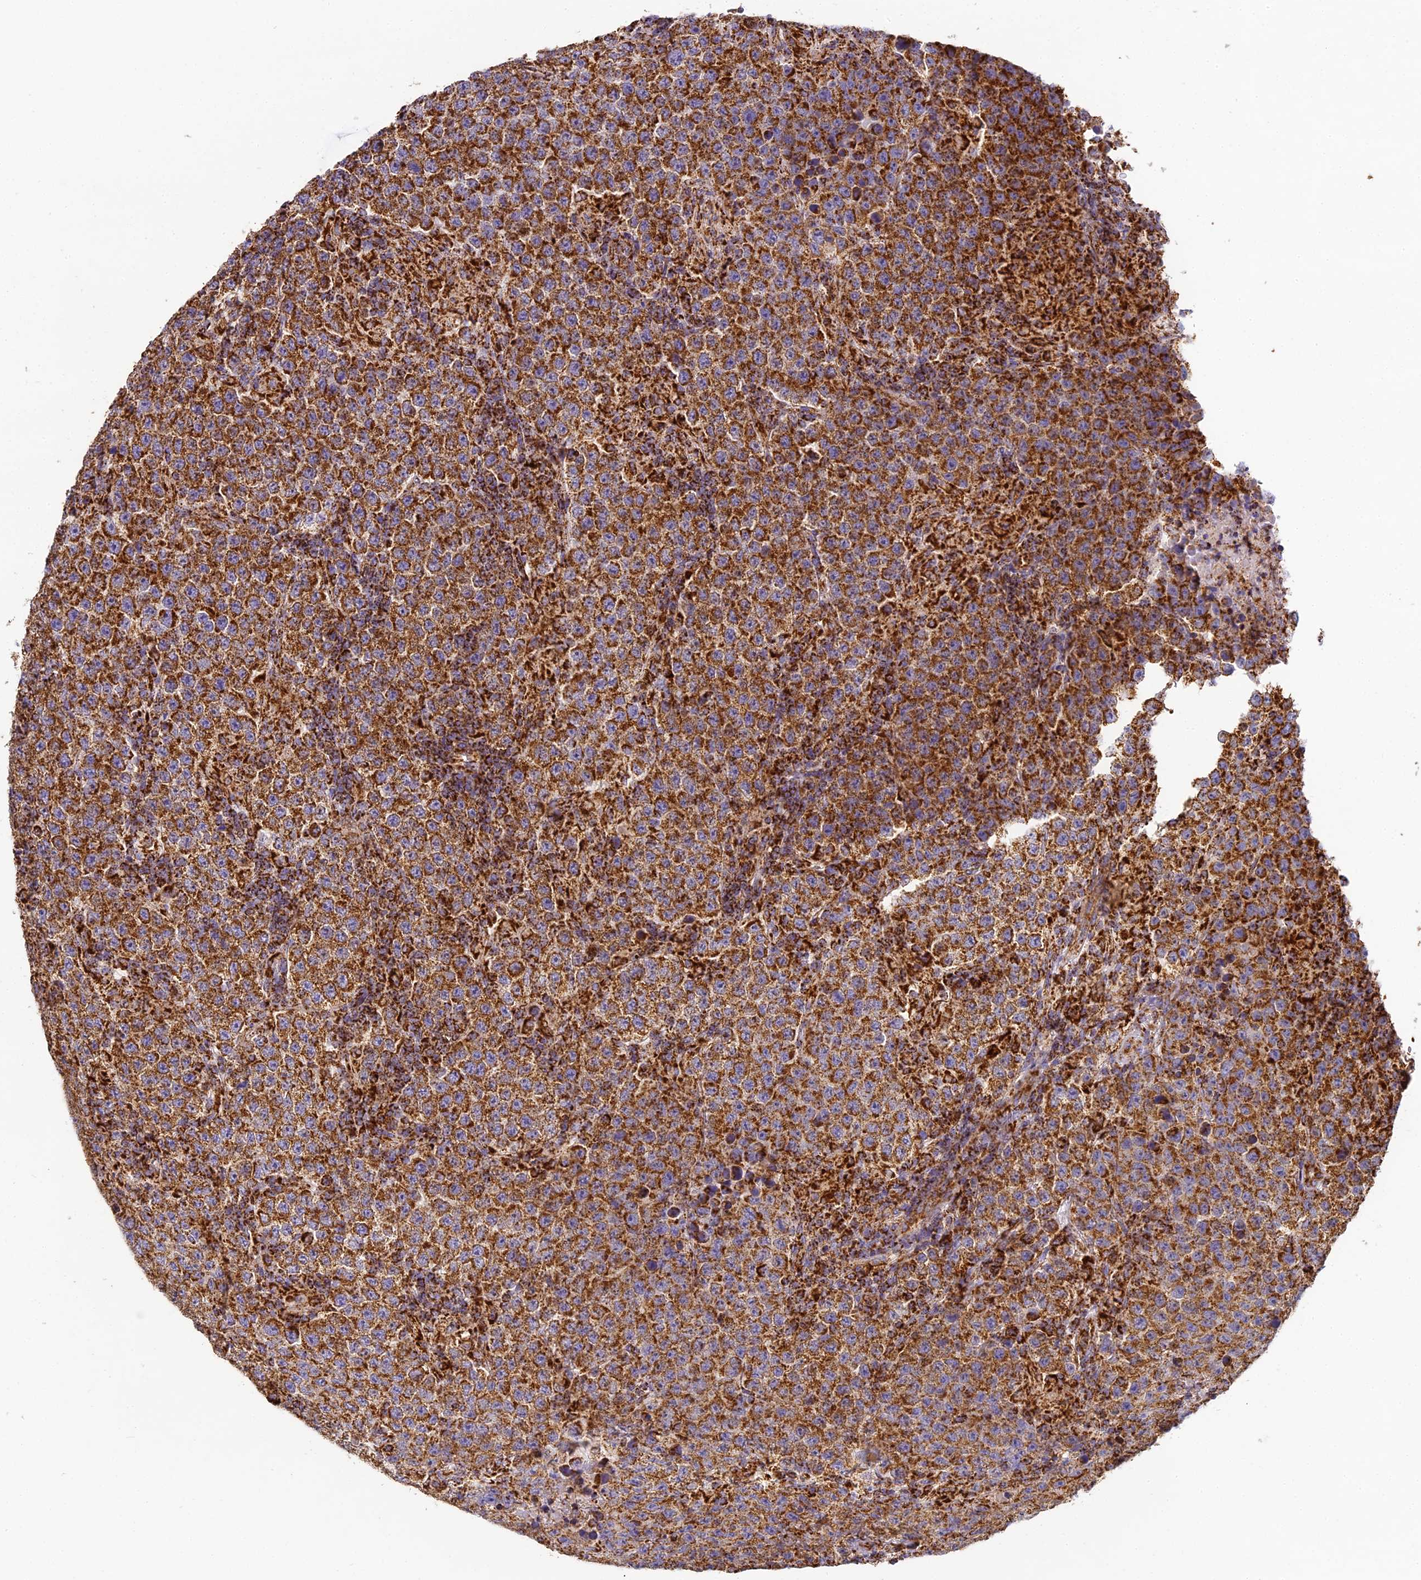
{"staining": {"intensity": "strong", "quantity": ">75%", "location": "cytoplasmic/membranous"}, "tissue": "testis cancer", "cell_type": "Tumor cells", "image_type": "cancer", "snomed": [{"axis": "morphology", "description": "Normal tissue, NOS"}, {"axis": "morphology", "description": "Urothelial carcinoma, High grade"}, {"axis": "morphology", "description": "Seminoma, NOS"}, {"axis": "morphology", "description": "Carcinoma, Embryonal, NOS"}, {"axis": "topography", "description": "Urinary bladder"}, {"axis": "topography", "description": "Testis"}], "caption": "Brown immunohistochemical staining in human testis cancer displays strong cytoplasmic/membranous expression in about >75% of tumor cells.", "gene": "STK17A", "patient": {"sex": "male", "age": 41}}